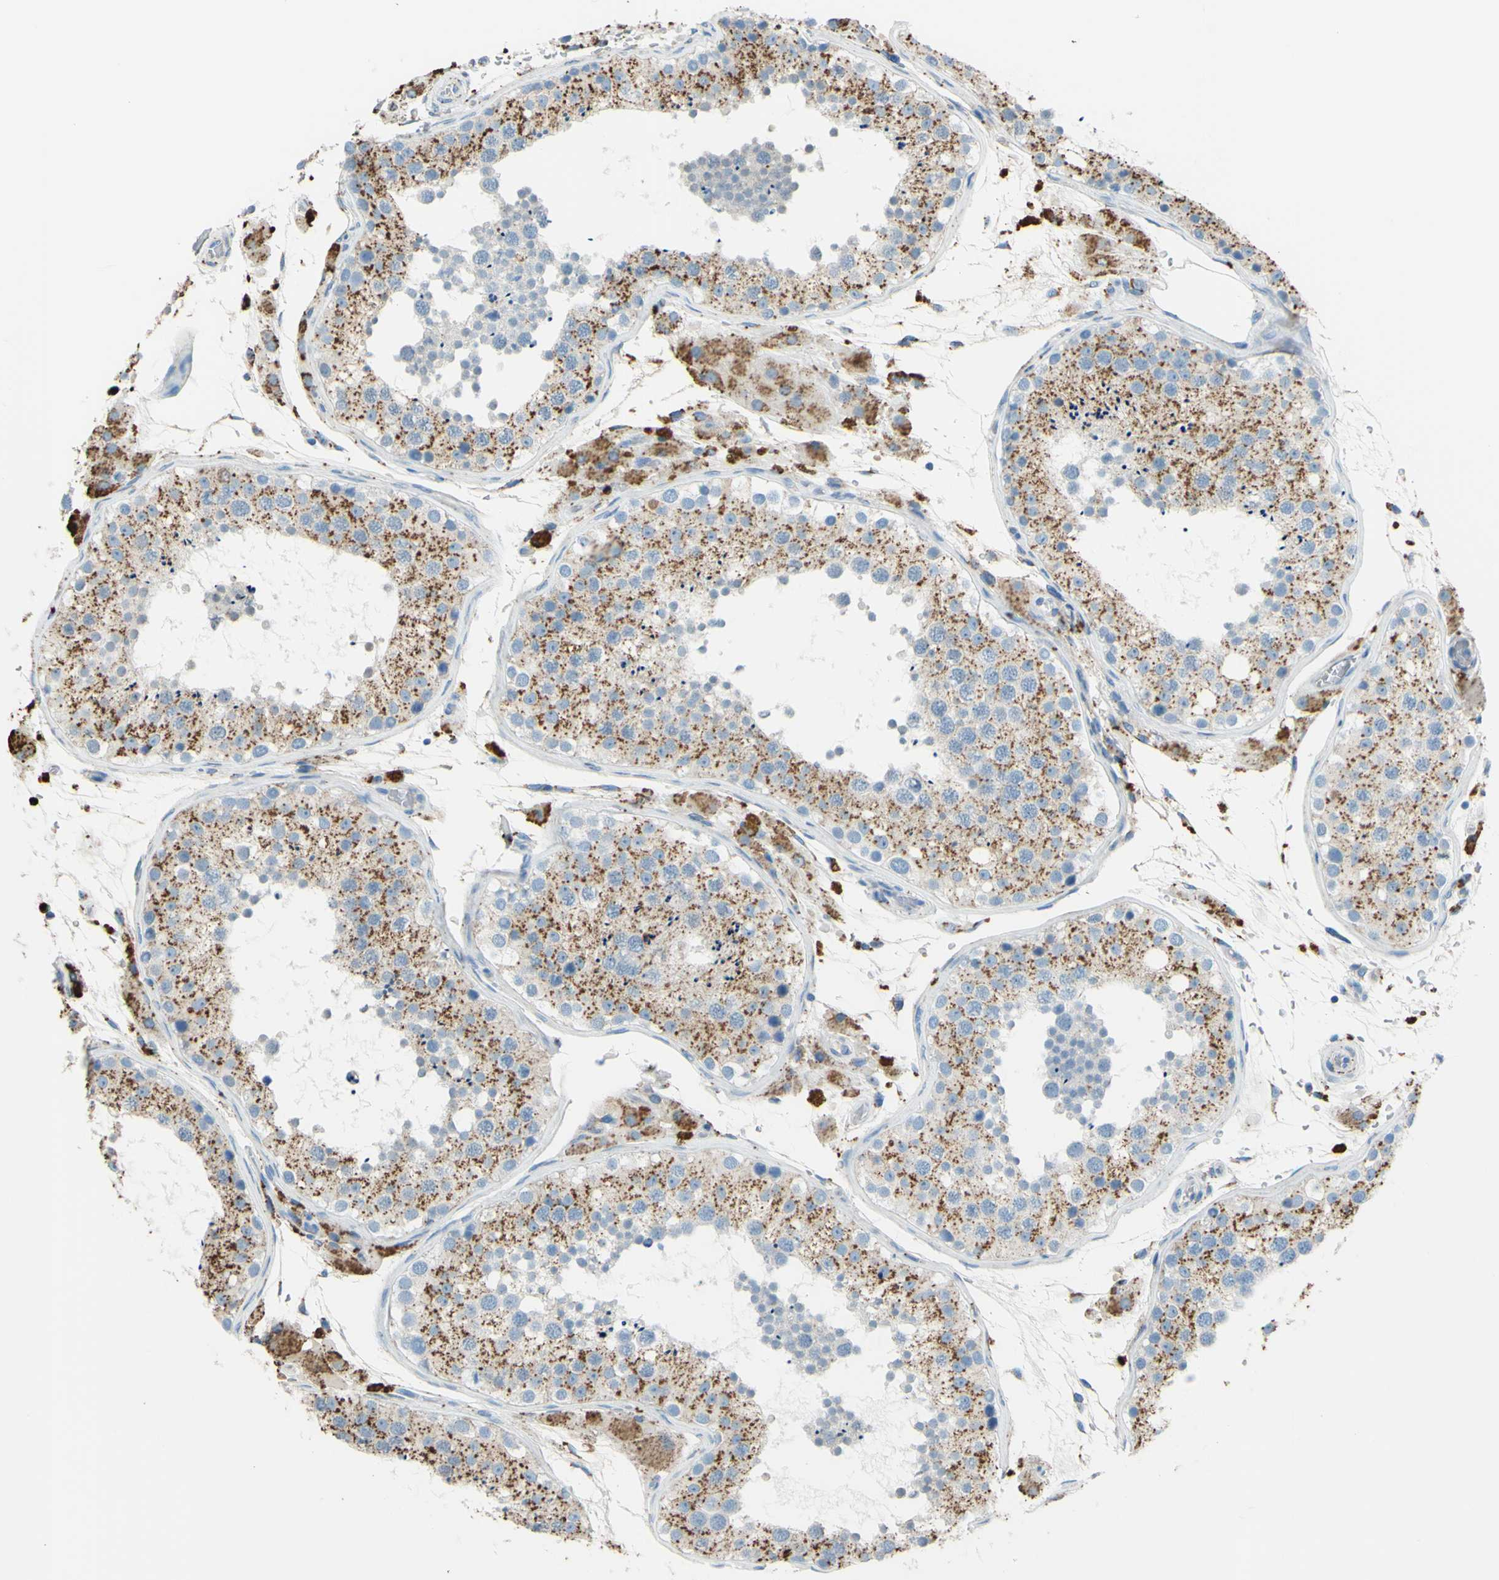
{"staining": {"intensity": "strong", "quantity": ">75%", "location": "cytoplasmic/membranous"}, "tissue": "testis", "cell_type": "Cells in seminiferous ducts", "image_type": "normal", "snomed": [{"axis": "morphology", "description": "Normal tissue, NOS"}, {"axis": "topography", "description": "Testis"}, {"axis": "topography", "description": "Epididymis"}], "caption": "Protein analysis of unremarkable testis displays strong cytoplasmic/membranous staining in approximately >75% of cells in seminiferous ducts.", "gene": "CTSD", "patient": {"sex": "male", "age": 26}}